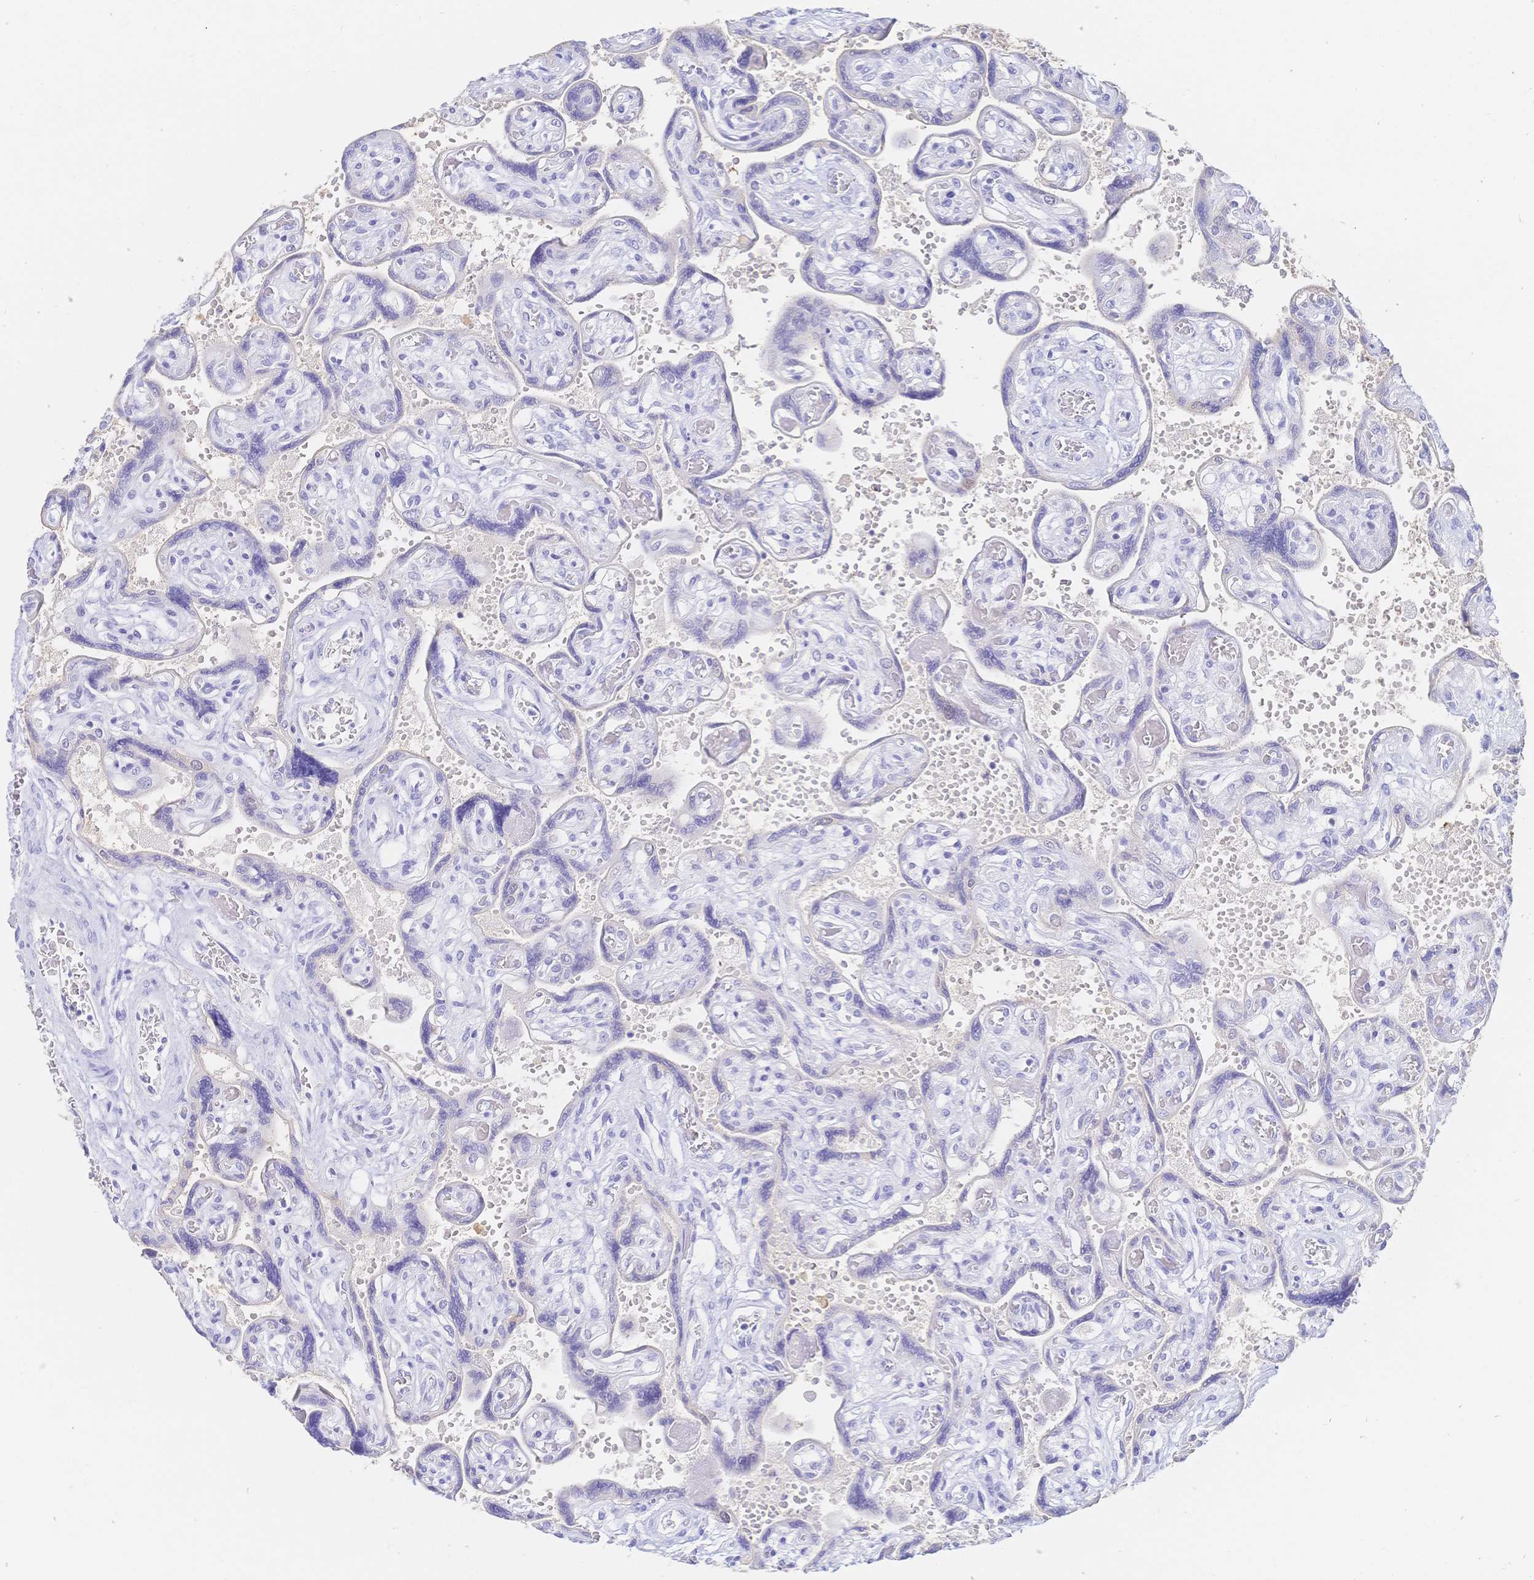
{"staining": {"intensity": "negative", "quantity": "none", "location": "none"}, "tissue": "placenta", "cell_type": "Decidual cells", "image_type": "normal", "snomed": [{"axis": "morphology", "description": "Normal tissue, NOS"}, {"axis": "topography", "description": "Placenta"}], "caption": "Immunohistochemistry (IHC) micrograph of benign placenta: human placenta stained with DAB demonstrates no significant protein positivity in decidual cells.", "gene": "RRM1", "patient": {"sex": "female", "age": 32}}